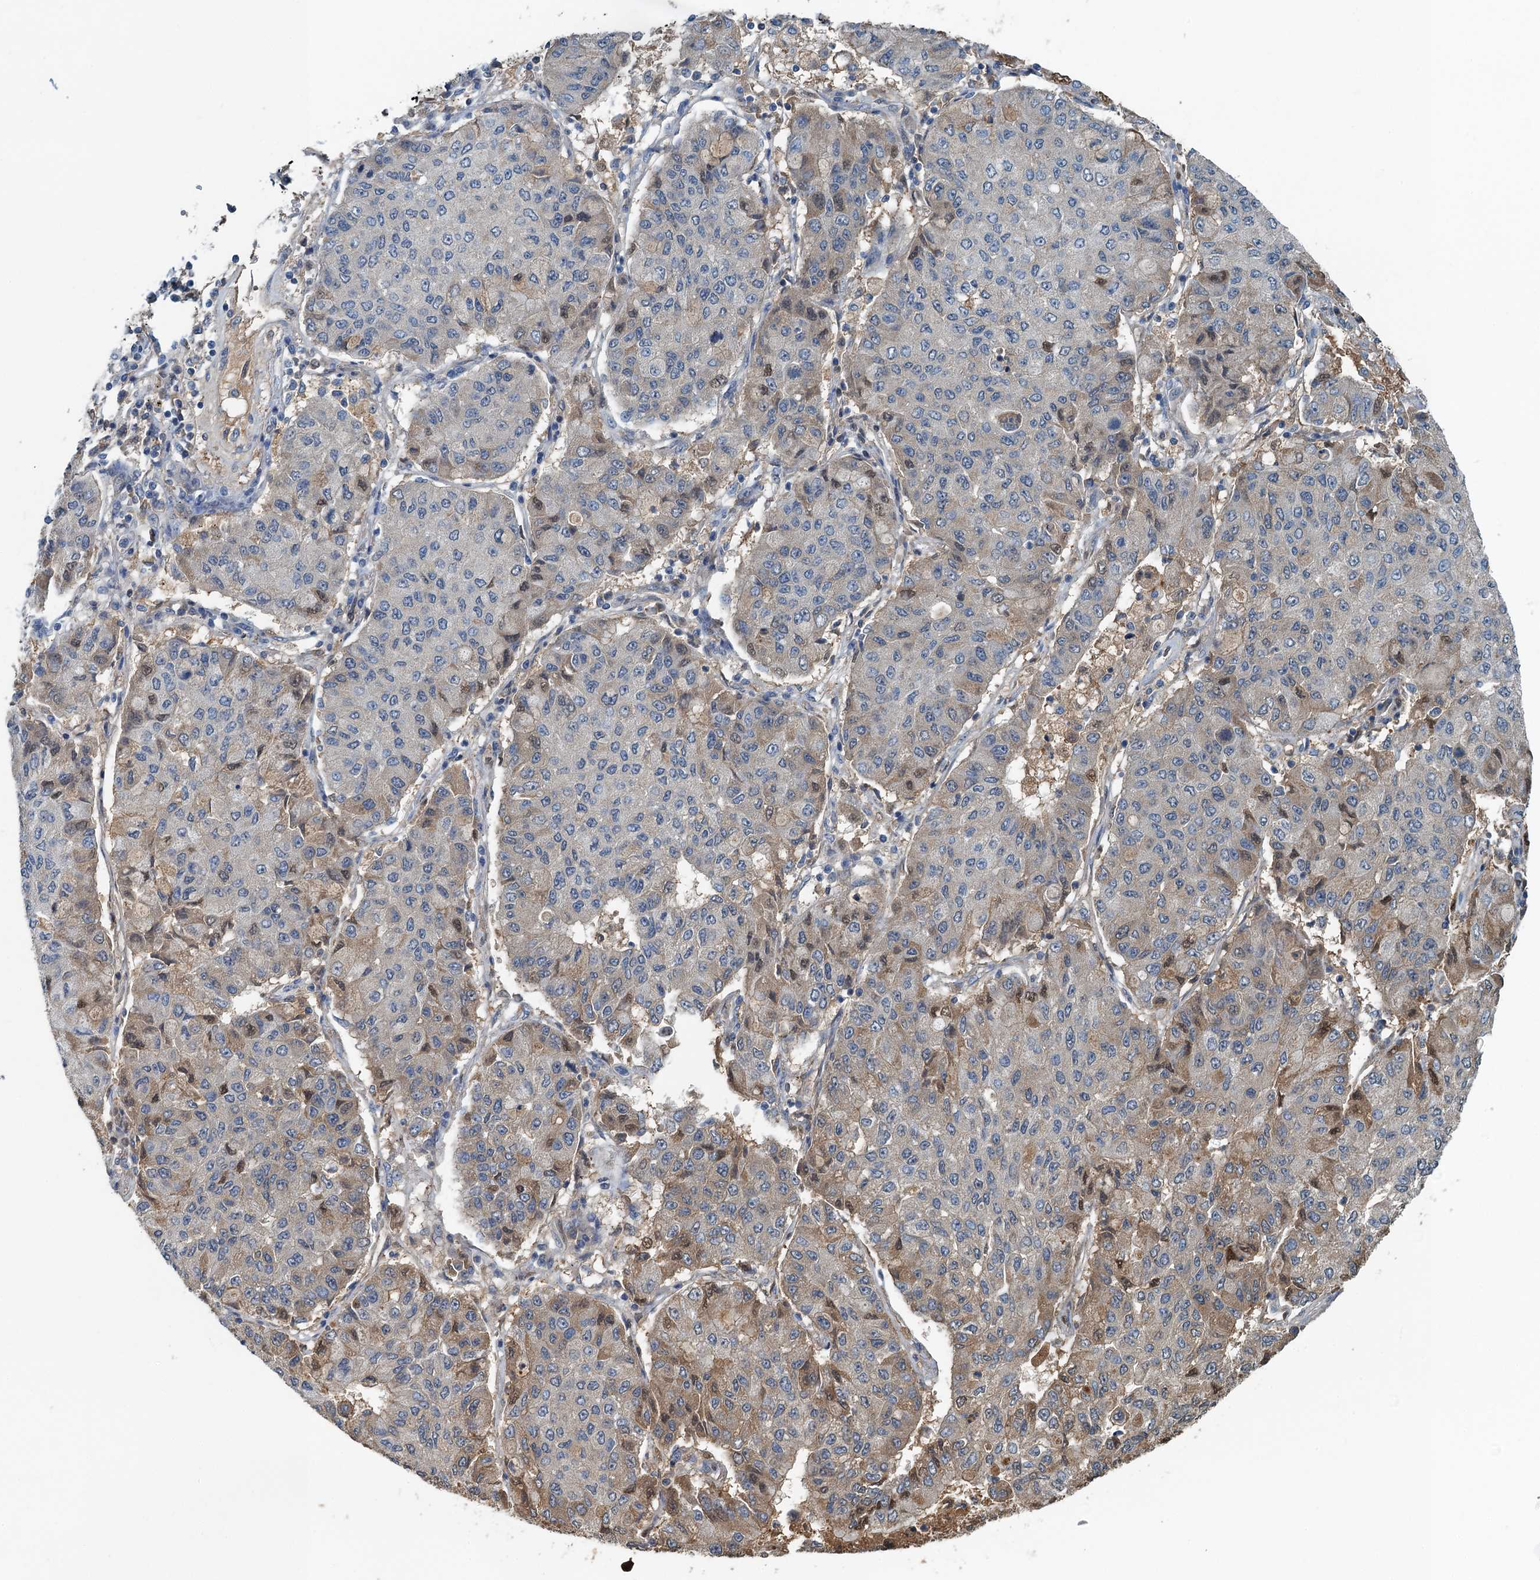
{"staining": {"intensity": "moderate", "quantity": "<25%", "location": "cytoplasmic/membranous"}, "tissue": "lung cancer", "cell_type": "Tumor cells", "image_type": "cancer", "snomed": [{"axis": "morphology", "description": "Squamous cell carcinoma, NOS"}, {"axis": "topography", "description": "Lung"}], "caption": "Lung cancer stained for a protein shows moderate cytoplasmic/membranous positivity in tumor cells. Using DAB (3,3'-diaminobenzidine) (brown) and hematoxylin (blue) stains, captured at high magnification using brightfield microscopy.", "gene": "LSM14B", "patient": {"sex": "male", "age": 74}}